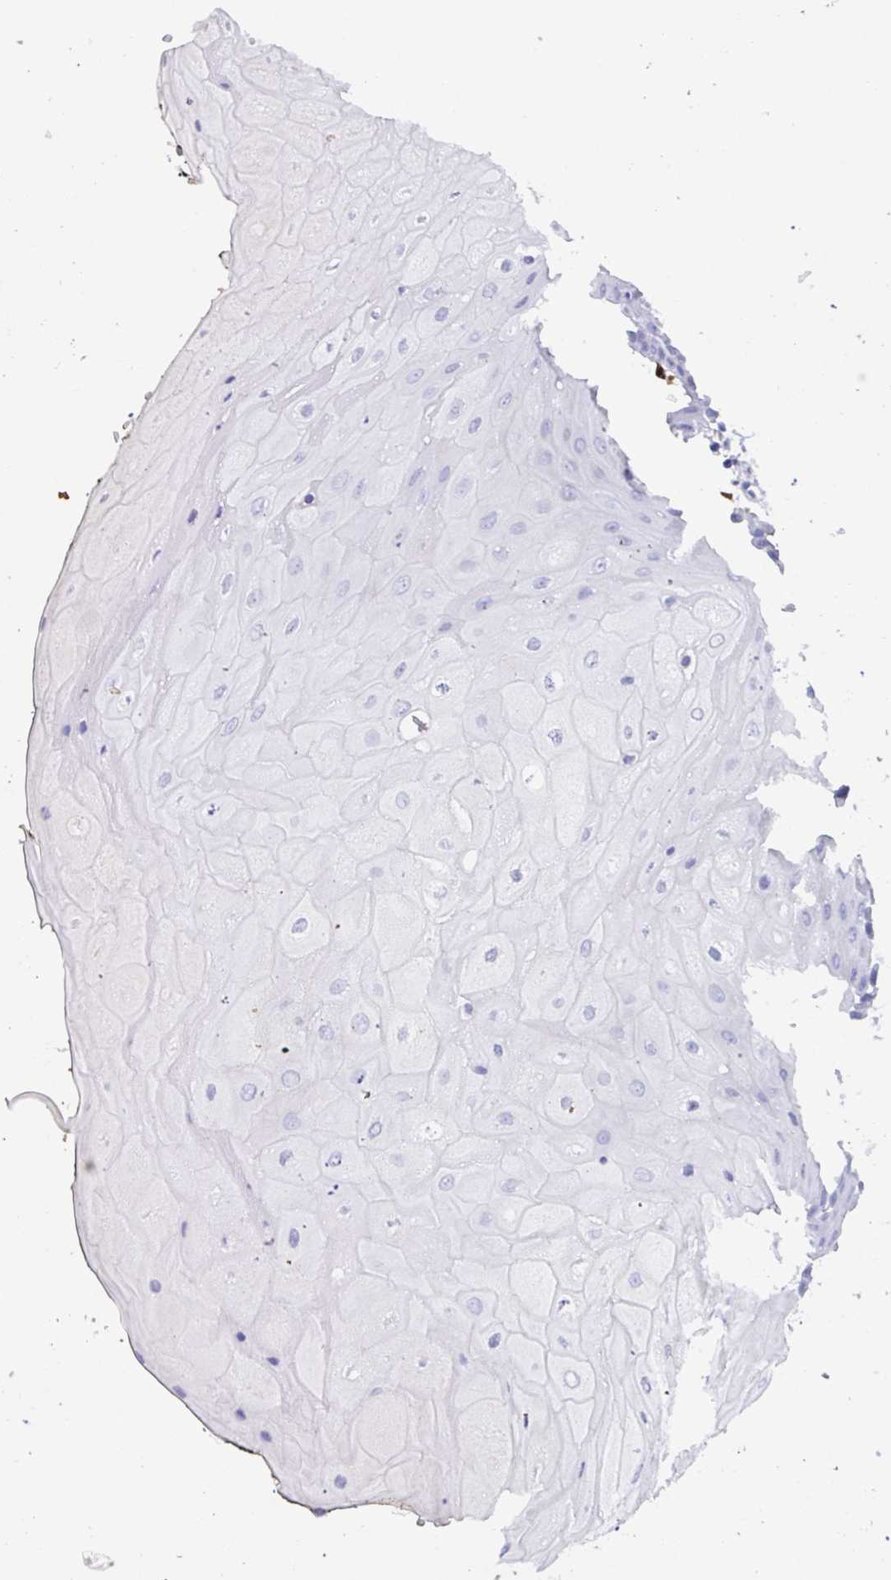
{"staining": {"intensity": "negative", "quantity": "none", "location": "none"}, "tissue": "oral mucosa", "cell_type": "Squamous epithelial cells", "image_type": "normal", "snomed": [{"axis": "morphology", "description": "Normal tissue, NOS"}, {"axis": "topography", "description": "Oral tissue"}, {"axis": "topography", "description": "Tounge, NOS"}], "caption": "DAB immunohistochemical staining of unremarkable human oral mucosa exhibits no significant staining in squamous epithelial cells.", "gene": "SSC4D", "patient": {"sex": "female", "age": 59}}